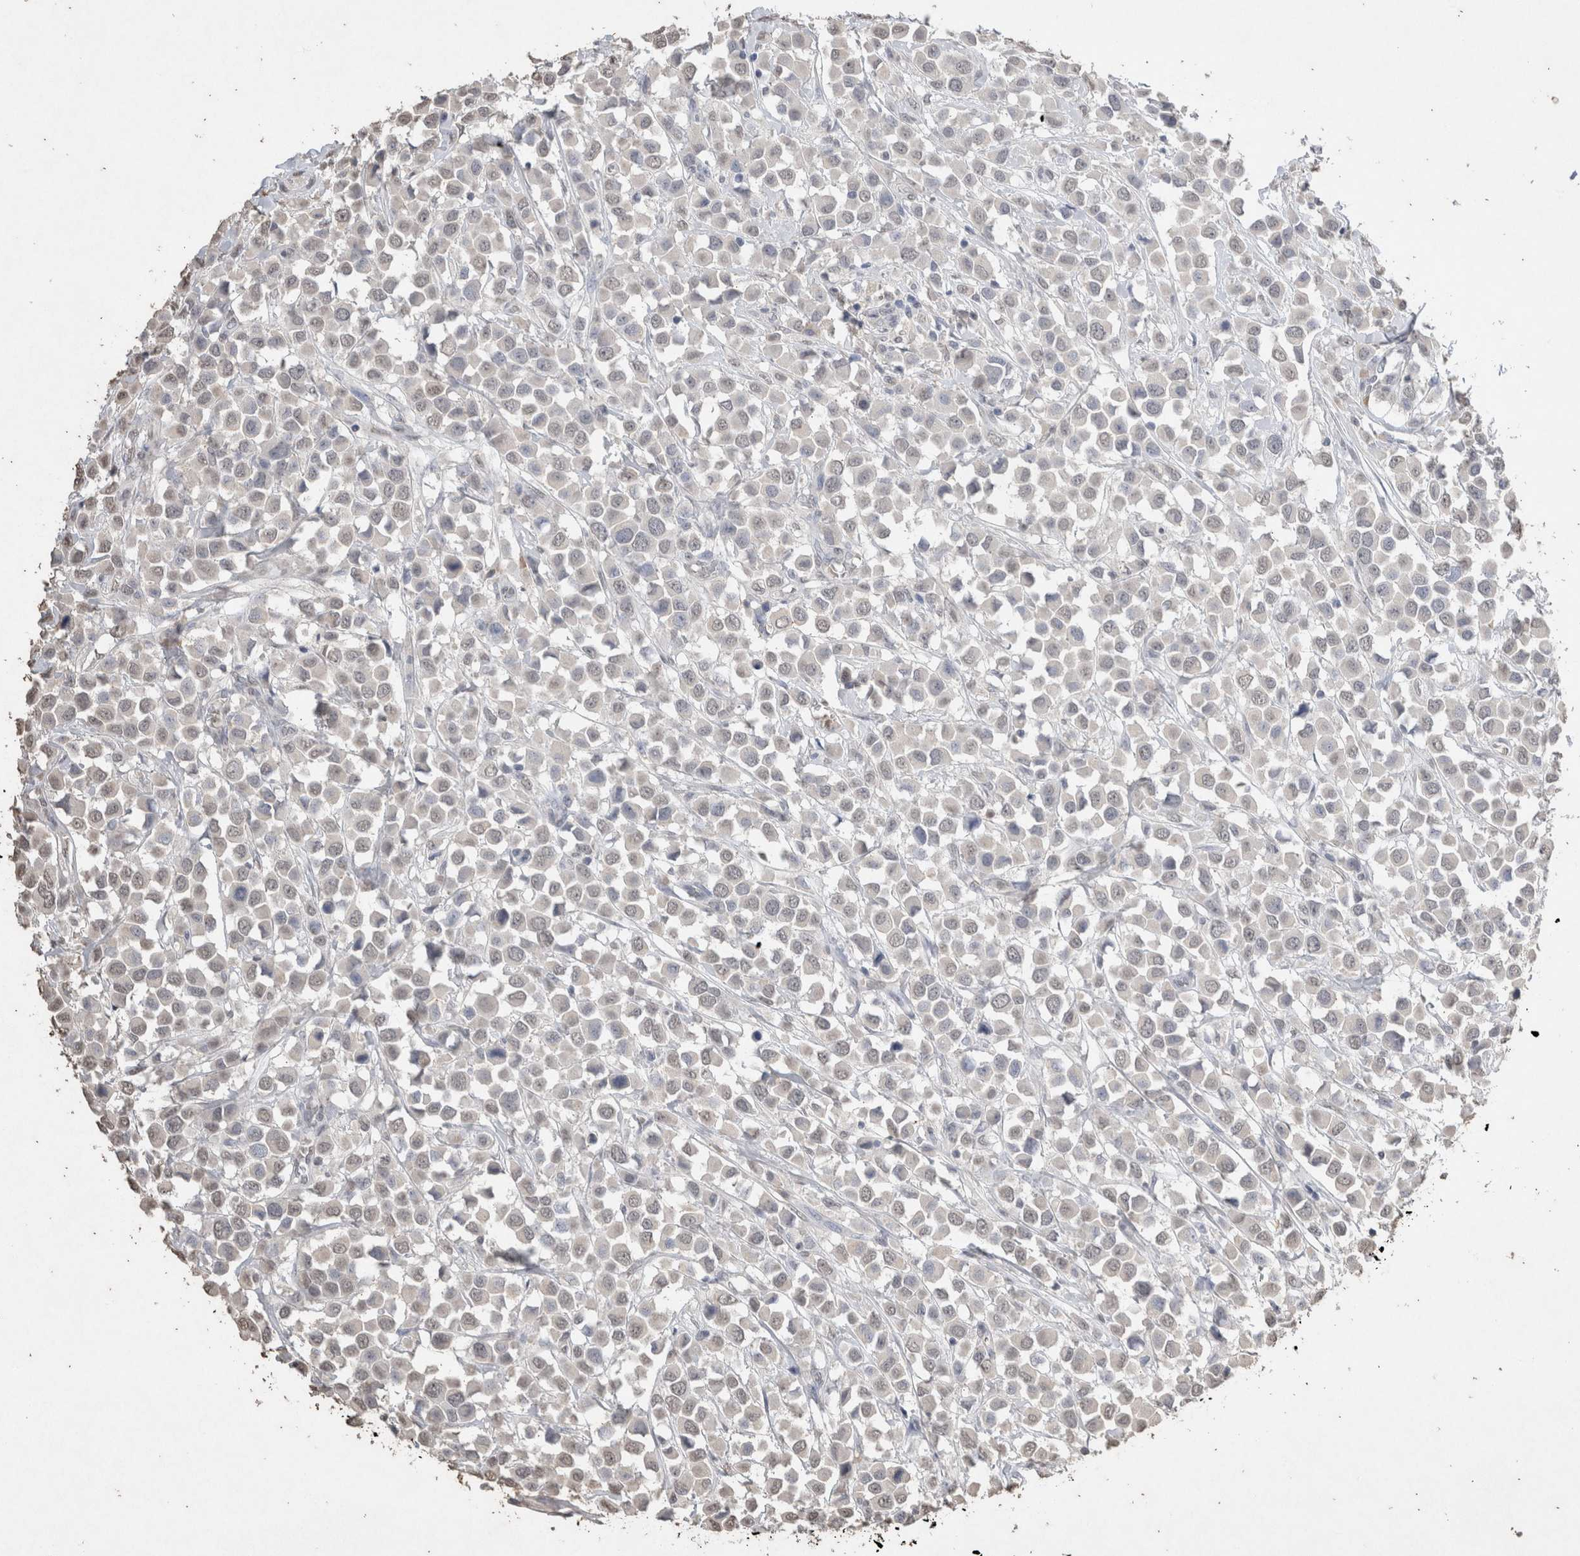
{"staining": {"intensity": "negative", "quantity": "none", "location": "none"}, "tissue": "breast cancer", "cell_type": "Tumor cells", "image_type": "cancer", "snomed": [{"axis": "morphology", "description": "Duct carcinoma"}, {"axis": "topography", "description": "Breast"}], "caption": "Immunohistochemical staining of infiltrating ductal carcinoma (breast) reveals no significant expression in tumor cells. Nuclei are stained in blue.", "gene": "LGALS2", "patient": {"sex": "female", "age": 61}}